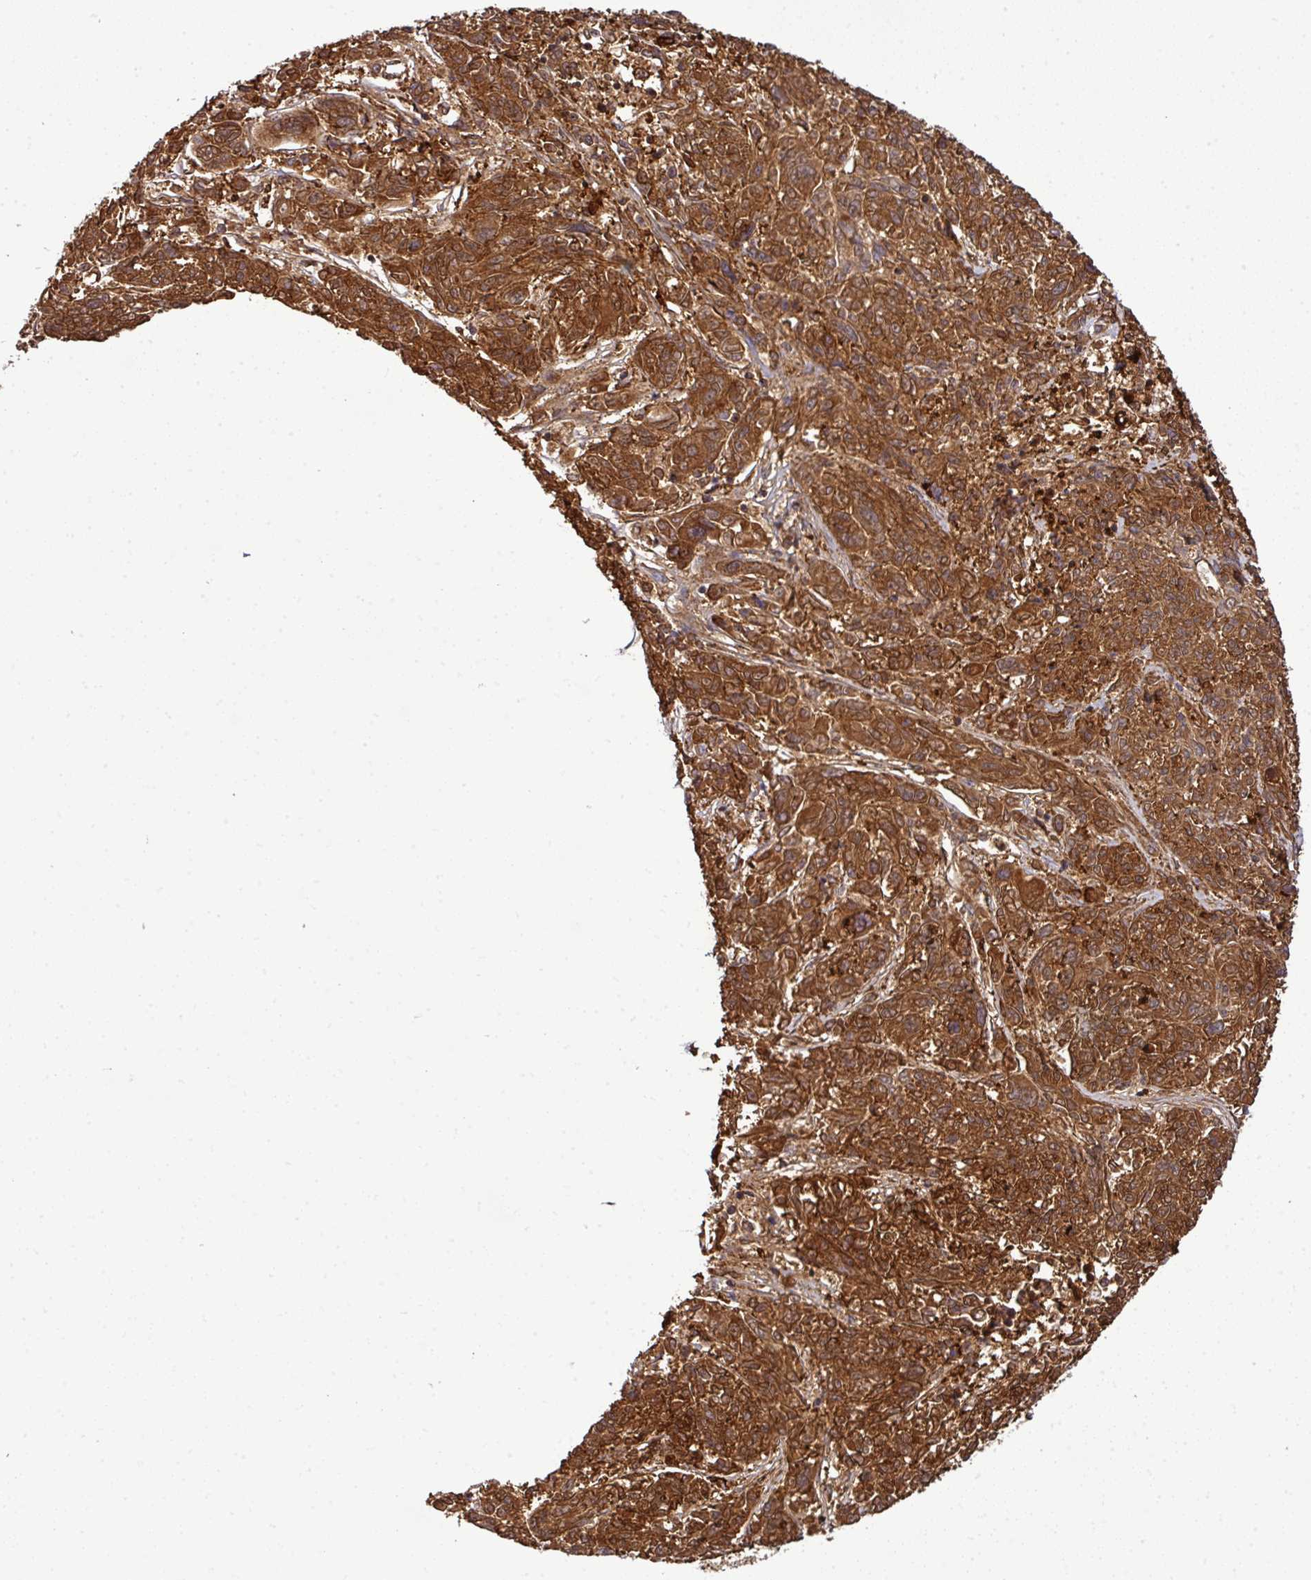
{"staining": {"intensity": "strong", "quantity": ">75%", "location": "cytoplasmic/membranous"}, "tissue": "melanoma", "cell_type": "Tumor cells", "image_type": "cancer", "snomed": [{"axis": "morphology", "description": "Malignant melanoma, NOS"}, {"axis": "topography", "description": "Skin"}], "caption": "An IHC micrograph of tumor tissue is shown. Protein staining in brown labels strong cytoplasmic/membranous positivity in melanoma within tumor cells.", "gene": "TMEM107", "patient": {"sex": "male", "age": 53}}